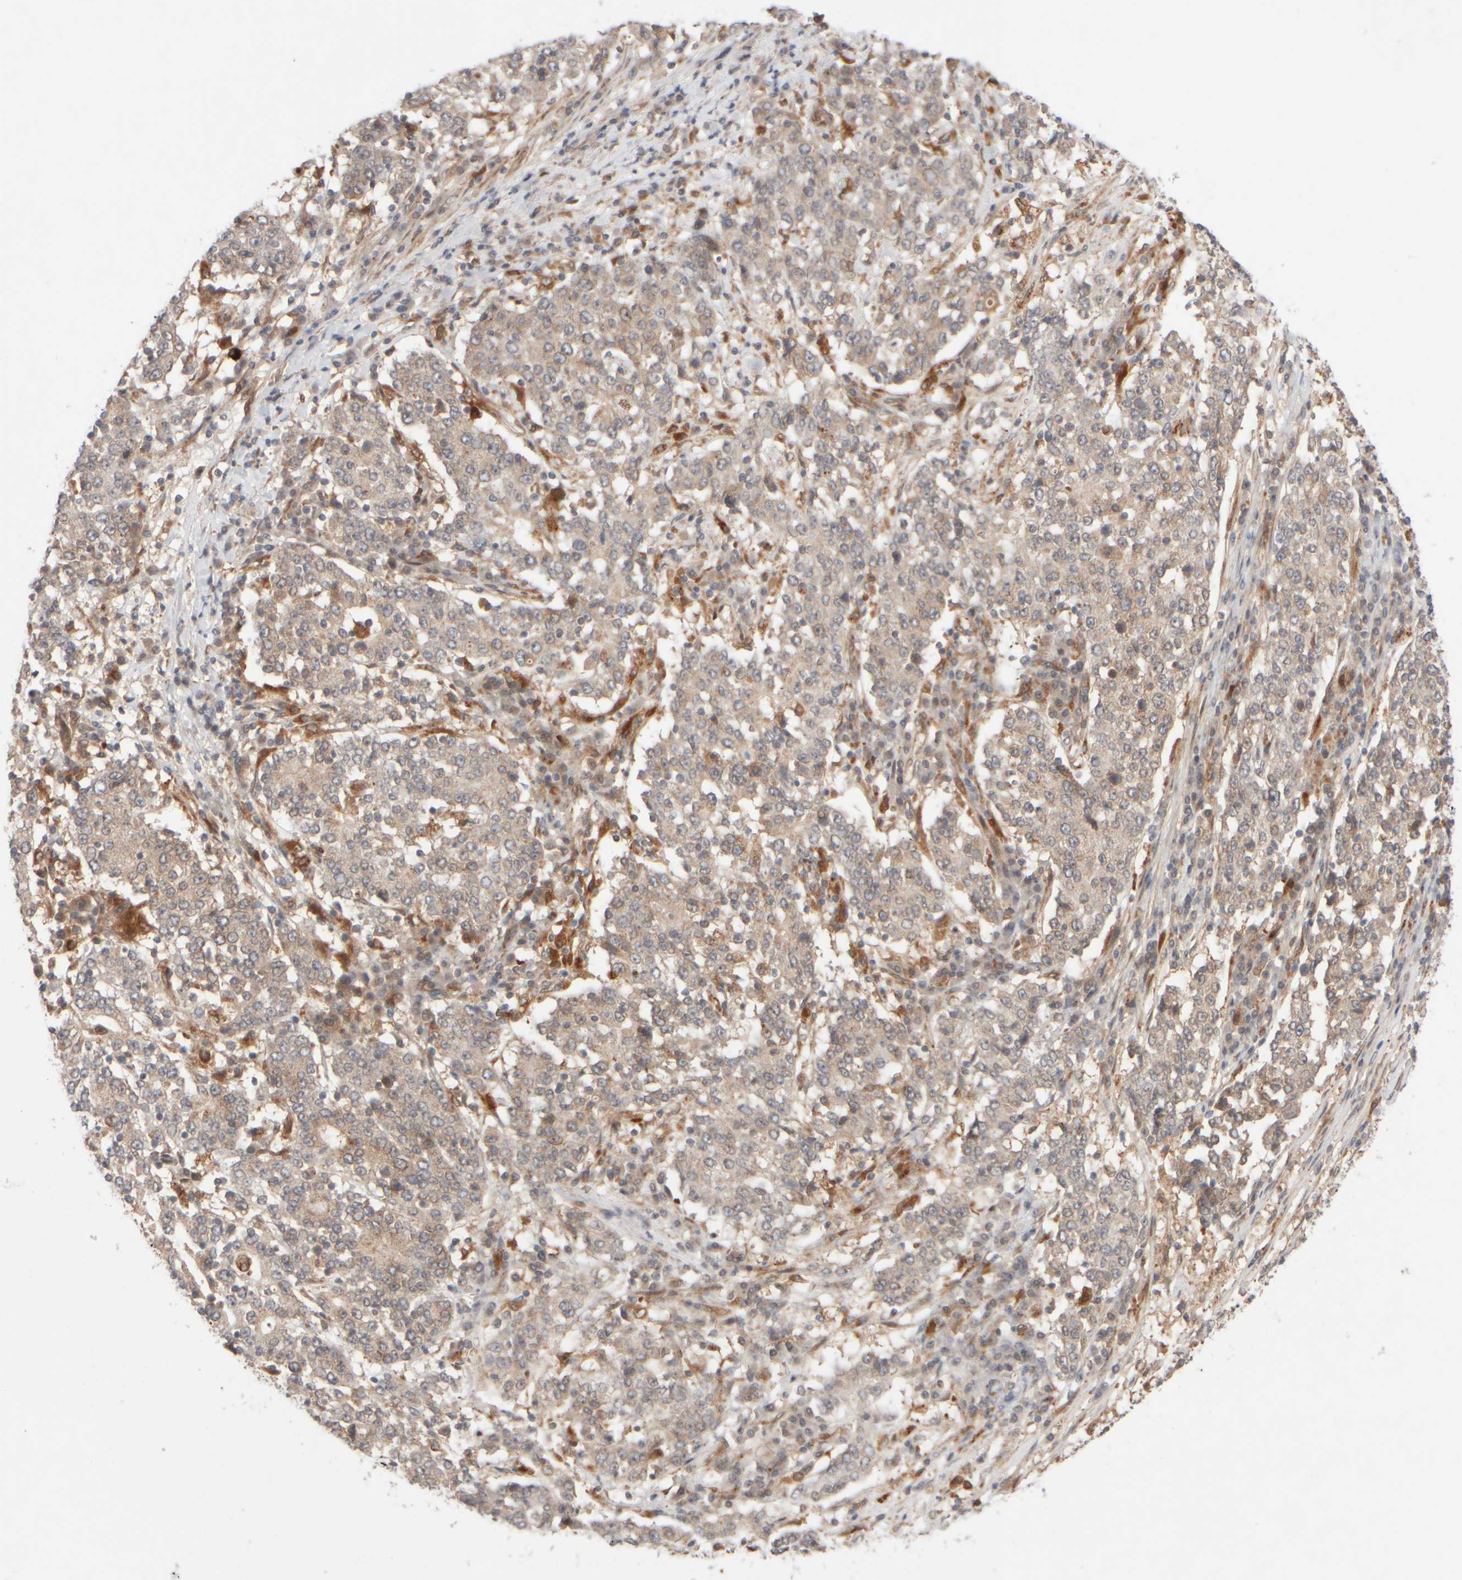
{"staining": {"intensity": "weak", "quantity": "25%-75%", "location": "cytoplasmic/membranous"}, "tissue": "stomach cancer", "cell_type": "Tumor cells", "image_type": "cancer", "snomed": [{"axis": "morphology", "description": "Adenocarcinoma, NOS"}, {"axis": "topography", "description": "Stomach"}], "caption": "The histopathology image exhibits immunohistochemical staining of adenocarcinoma (stomach). There is weak cytoplasmic/membranous staining is identified in about 25%-75% of tumor cells.", "gene": "GCN1", "patient": {"sex": "male", "age": 59}}